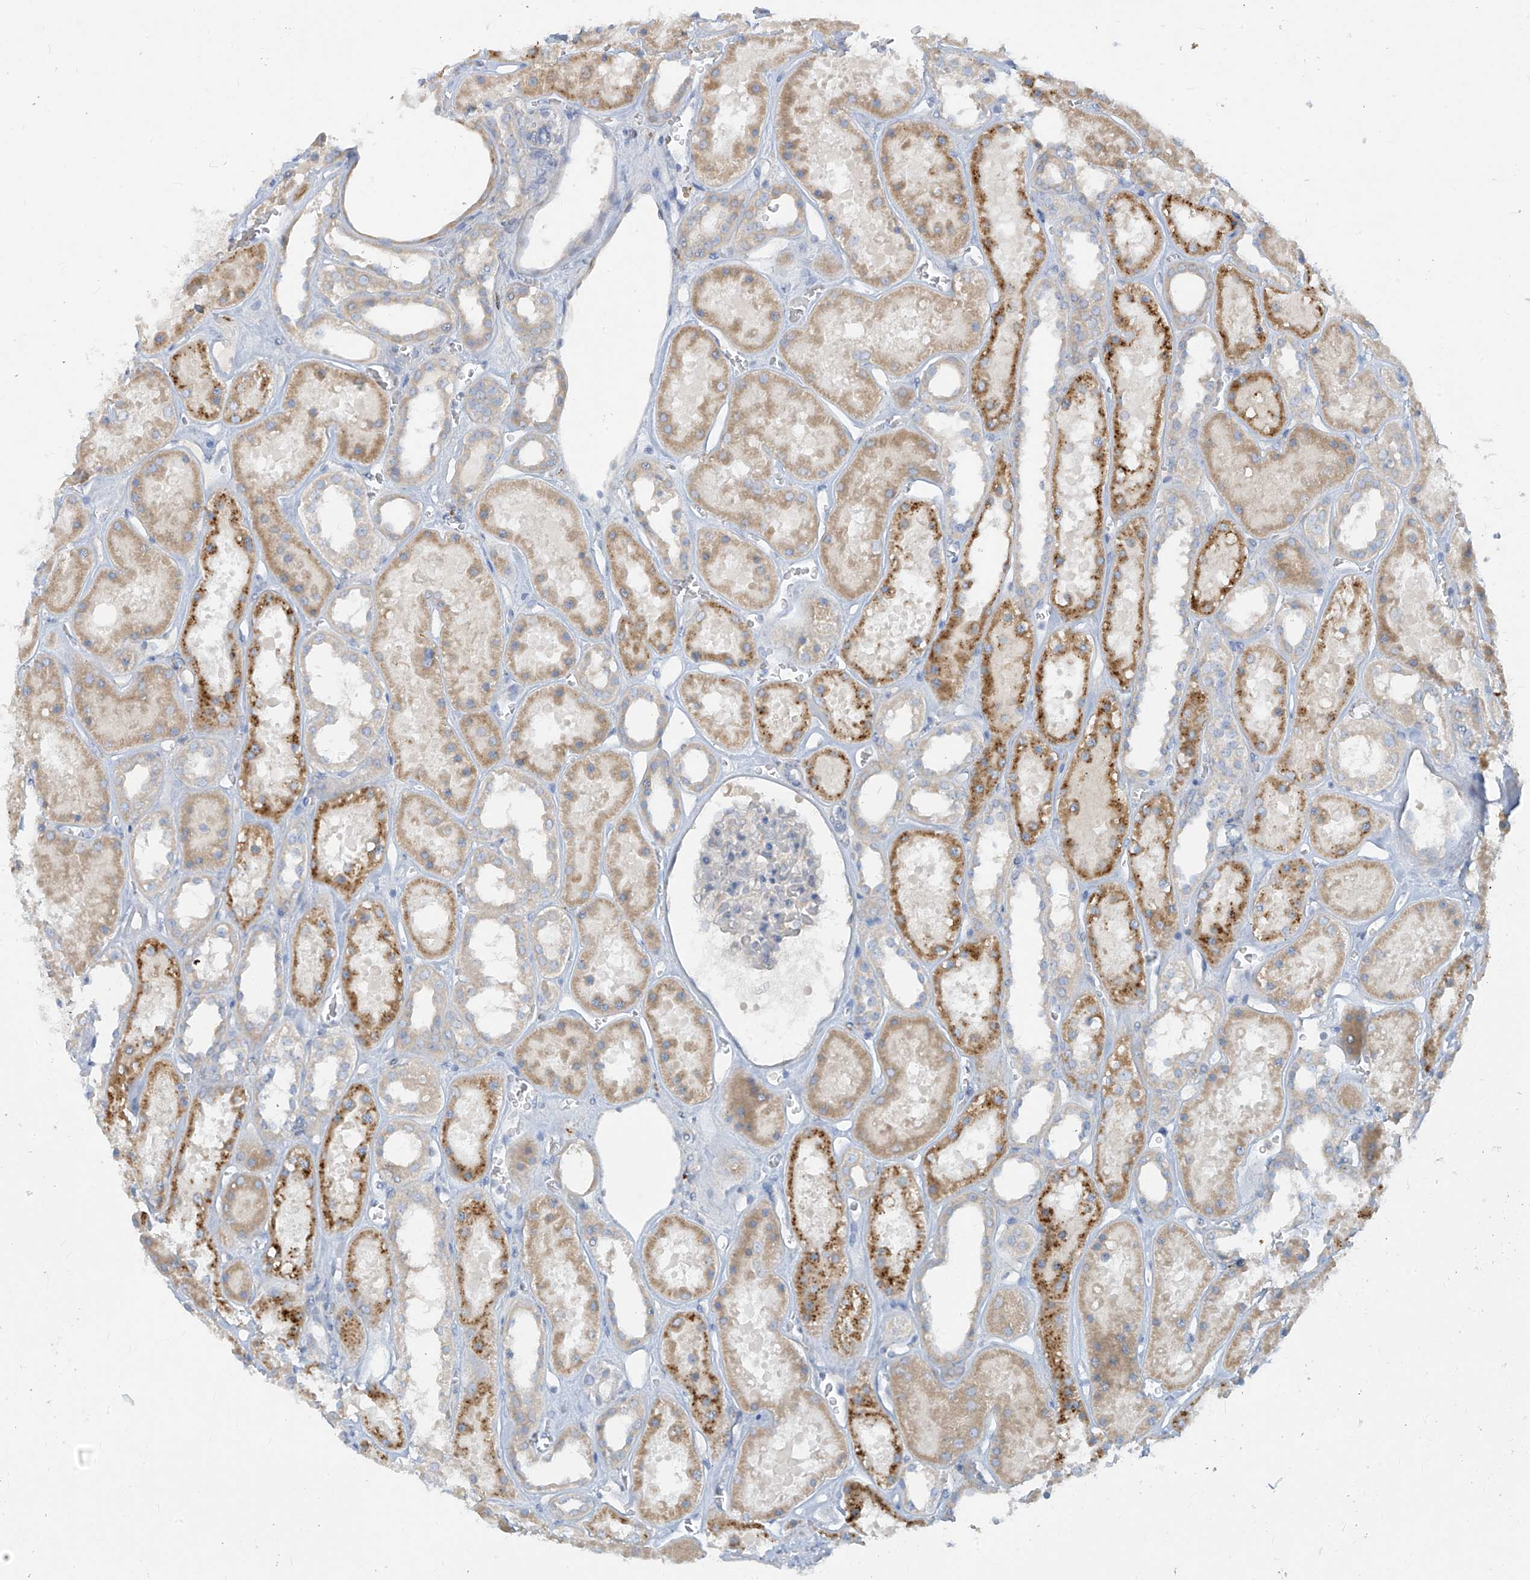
{"staining": {"intensity": "negative", "quantity": "none", "location": "none"}, "tissue": "kidney", "cell_type": "Cells in glomeruli", "image_type": "normal", "snomed": [{"axis": "morphology", "description": "Normal tissue, NOS"}, {"axis": "topography", "description": "Kidney"}], "caption": "This is a image of immunohistochemistry (IHC) staining of benign kidney, which shows no staining in cells in glomeruli. (DAB IHC, high magnification).", "gene": "DGKQ", "patient": {"sex": "female", "age": 41}}